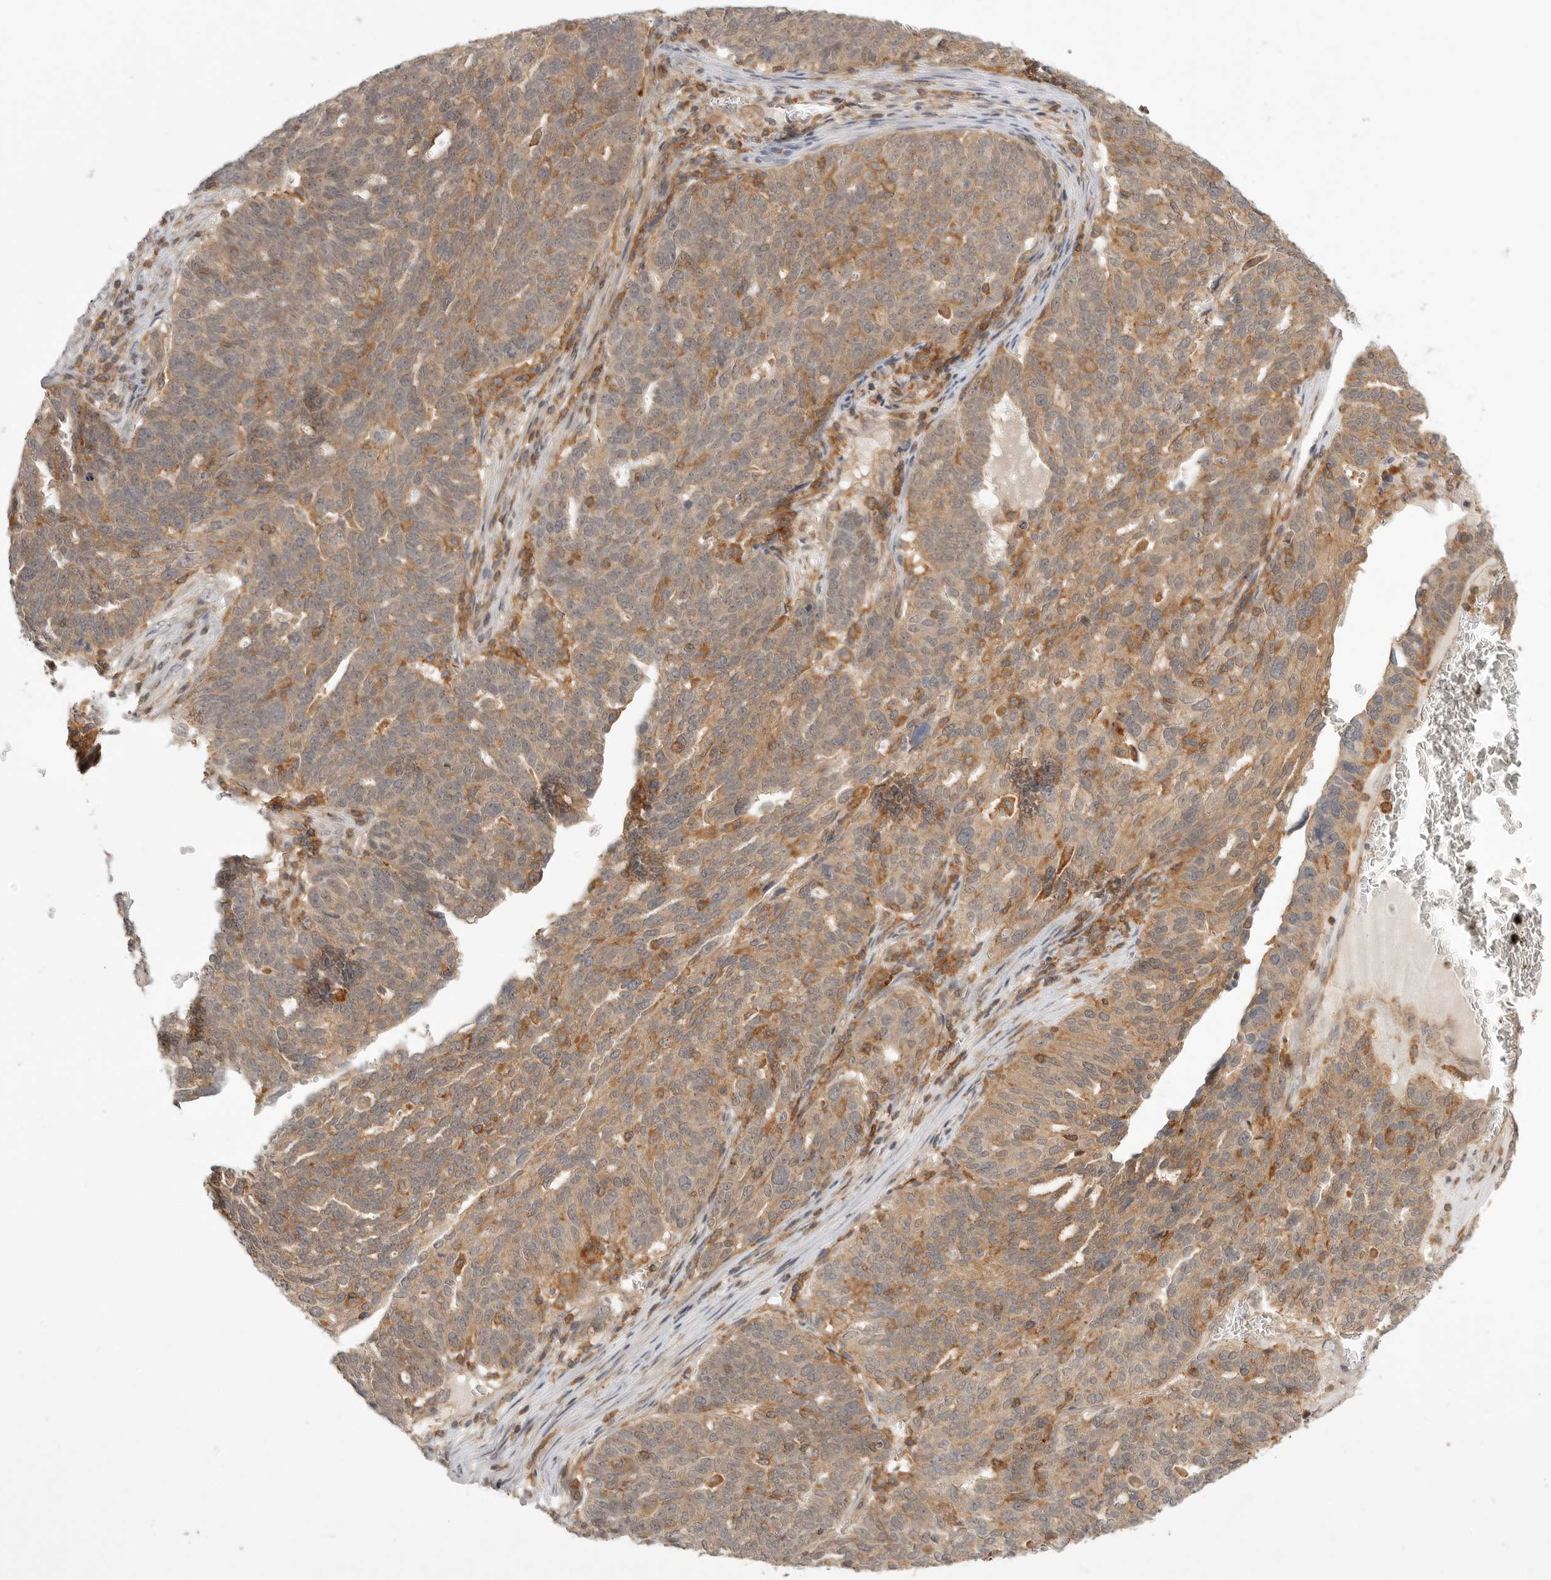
{"staining": {"intensity": "moderate", "quantity": "25%-75%", "location": "cytoplasmic/membranous"}, "tissue": "ovarian cancer", "cell_type": "Tumor cells", "image_type": "cancer", "snomed": [{"axis": "morphology", "description": "Cystadenocarcinoma, serous, NOS"}, {"axis": "topography", "description": "Ovary"}], "caption": "Moderate cytoplasmic/membranous protein positivity is present in about 25%-75% of tumor cells in ovarian cancer (serous cystadenocarcinoma).", "gene": "DBNL", "patient": {"sex": "female", "age": 59}}